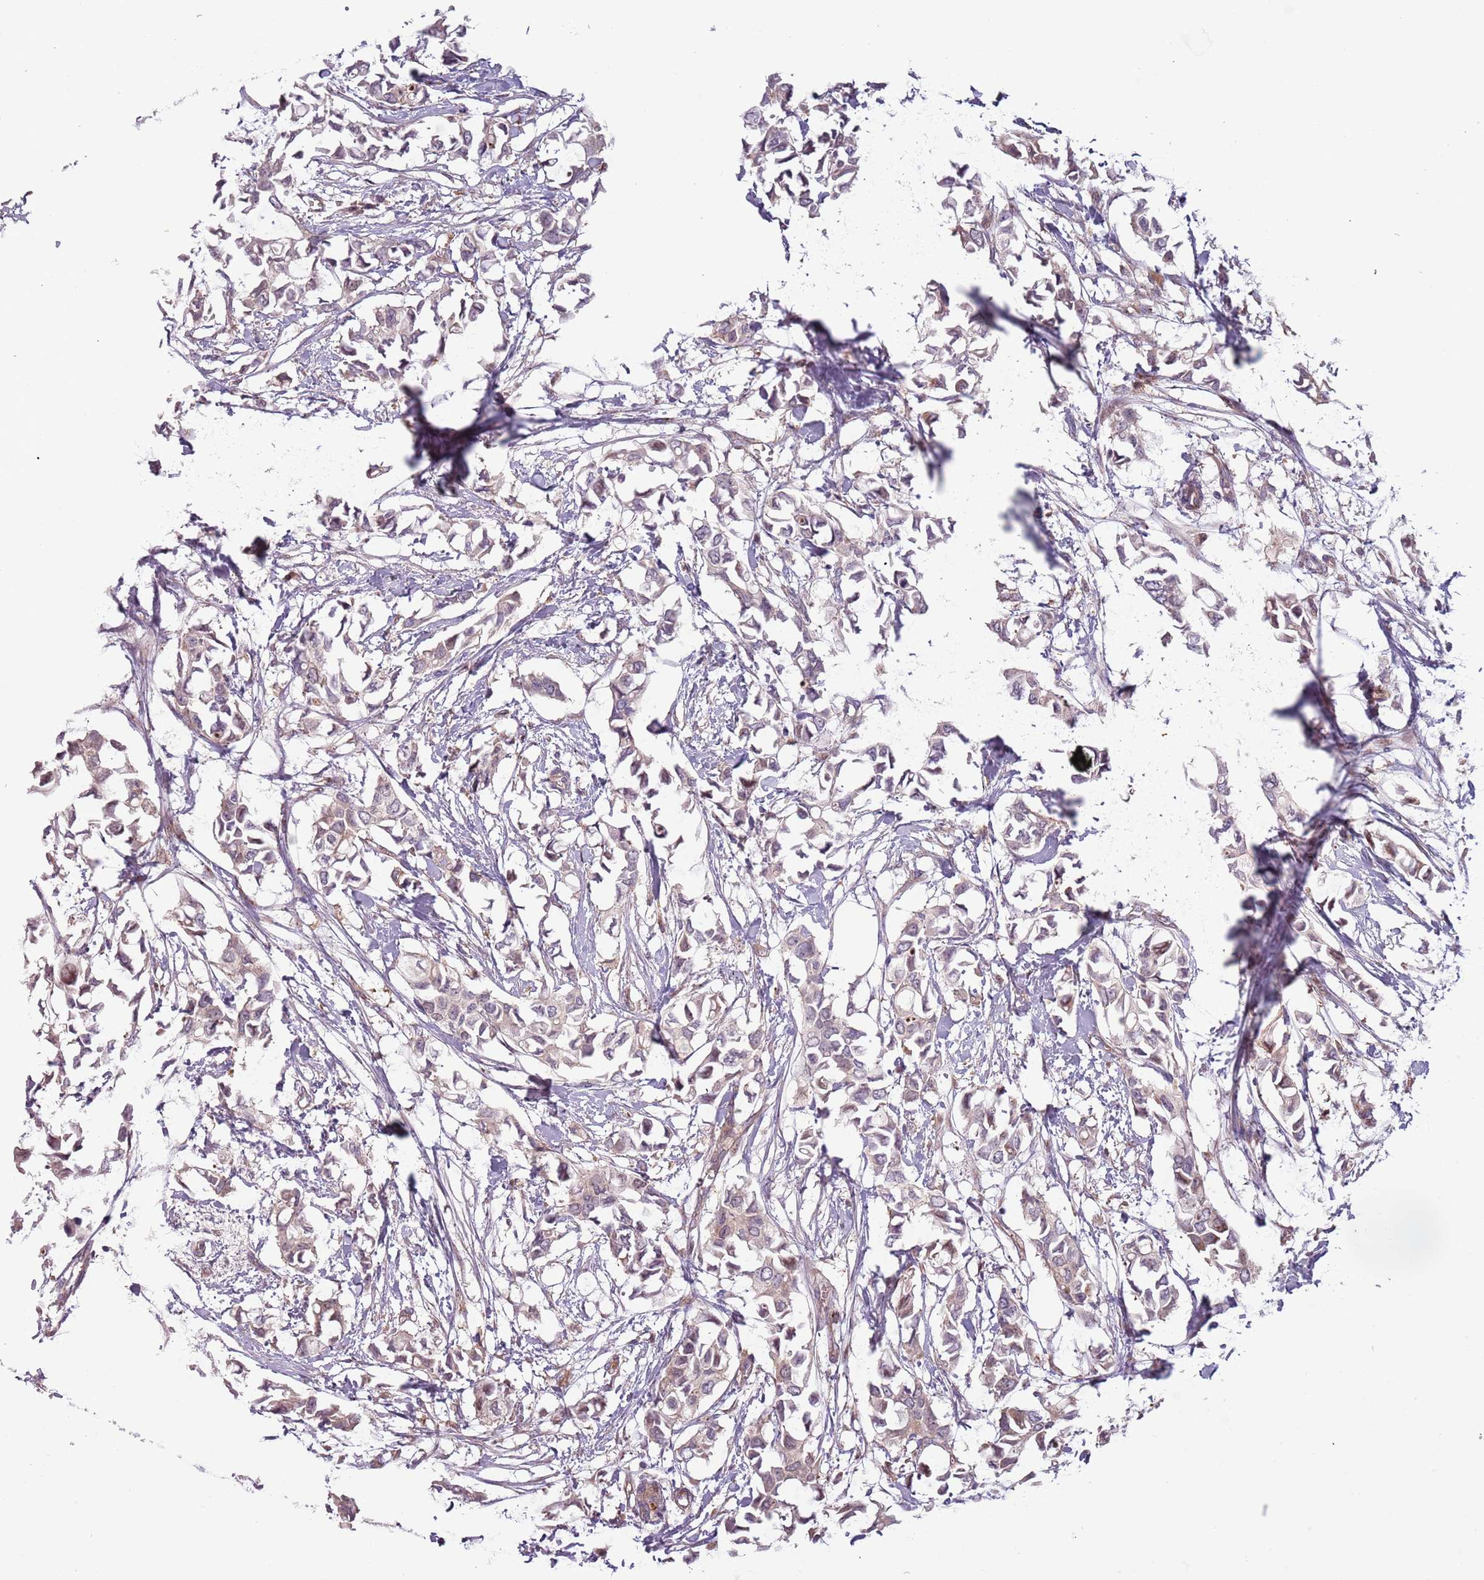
{"staining": {"intensity": "weak", "quantity": "<25%", "location": "cytoplasmic/membranous"}, "tissue": "breast cancer", "cell_type": "Tumor cells", "image_type": "cancer", "snomed": [{"axis": "morphology", "description": "Duct carcinoma"}, {"axis": "topography", "description": "Breast"}], "caption": "Tumor cells show no significant staining in breast infiltrating ductal carcinoma.", "gene": "NADK", "patient": {"sex": "female", "age": 41}}